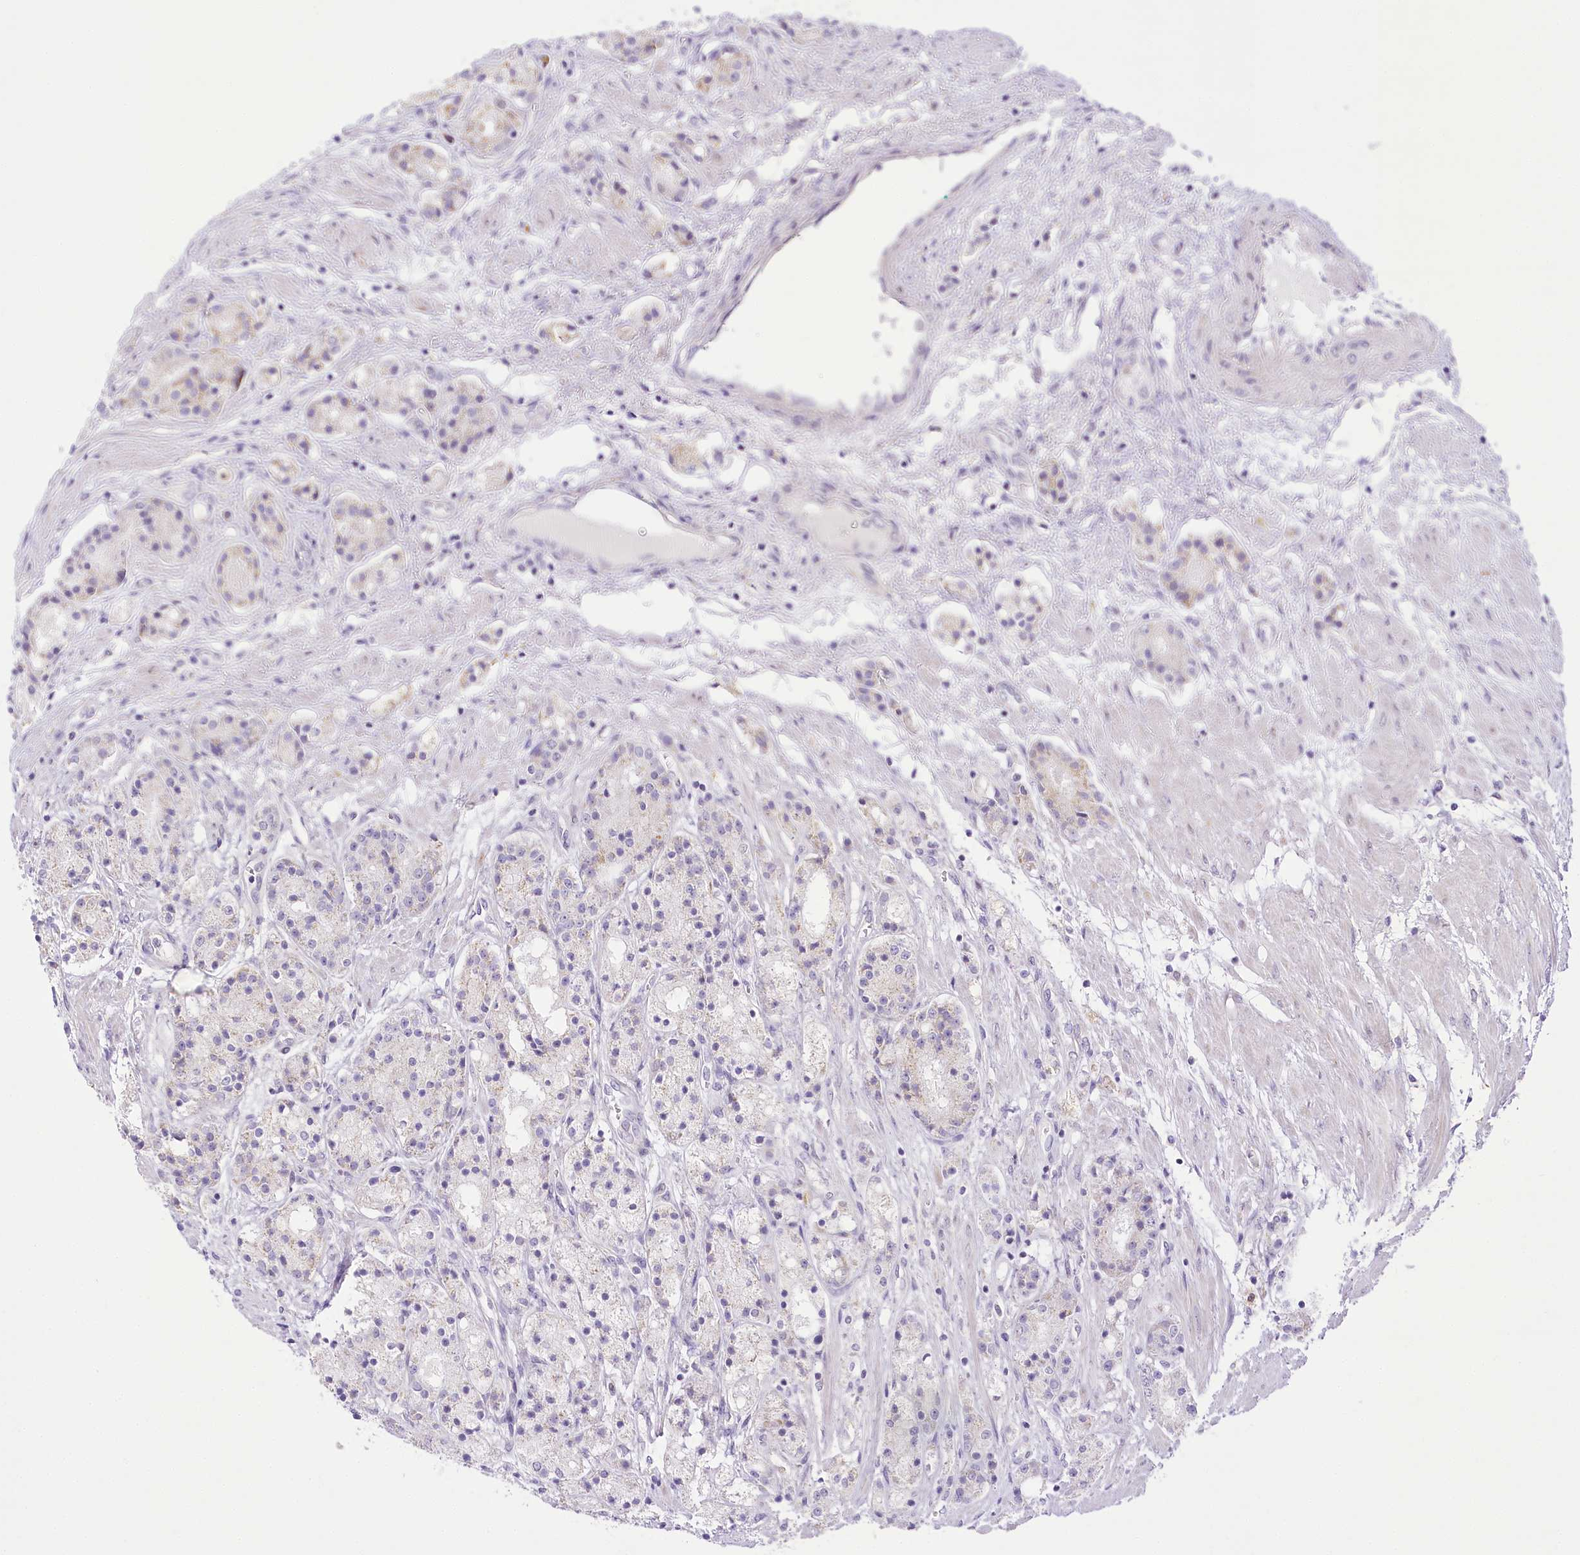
{"staining": {"intensity": "negative", "quantity": "none", "location": "none"}, "tissue": "prostate cancer", "cell_type": "Tumor cells", "image_type": "cancer", "snomed": [{"axis": "morphology", "description": "Adenocarcinoma, High grade"}, {"axis": "topography", "description": "Prostate"}], "caption": "Prostate cancer stained for a protein using immunohistochemistry shows no staining tumor cells.", "gene": "CCDC30", "patient": {"sex": "male", "age": 60}}